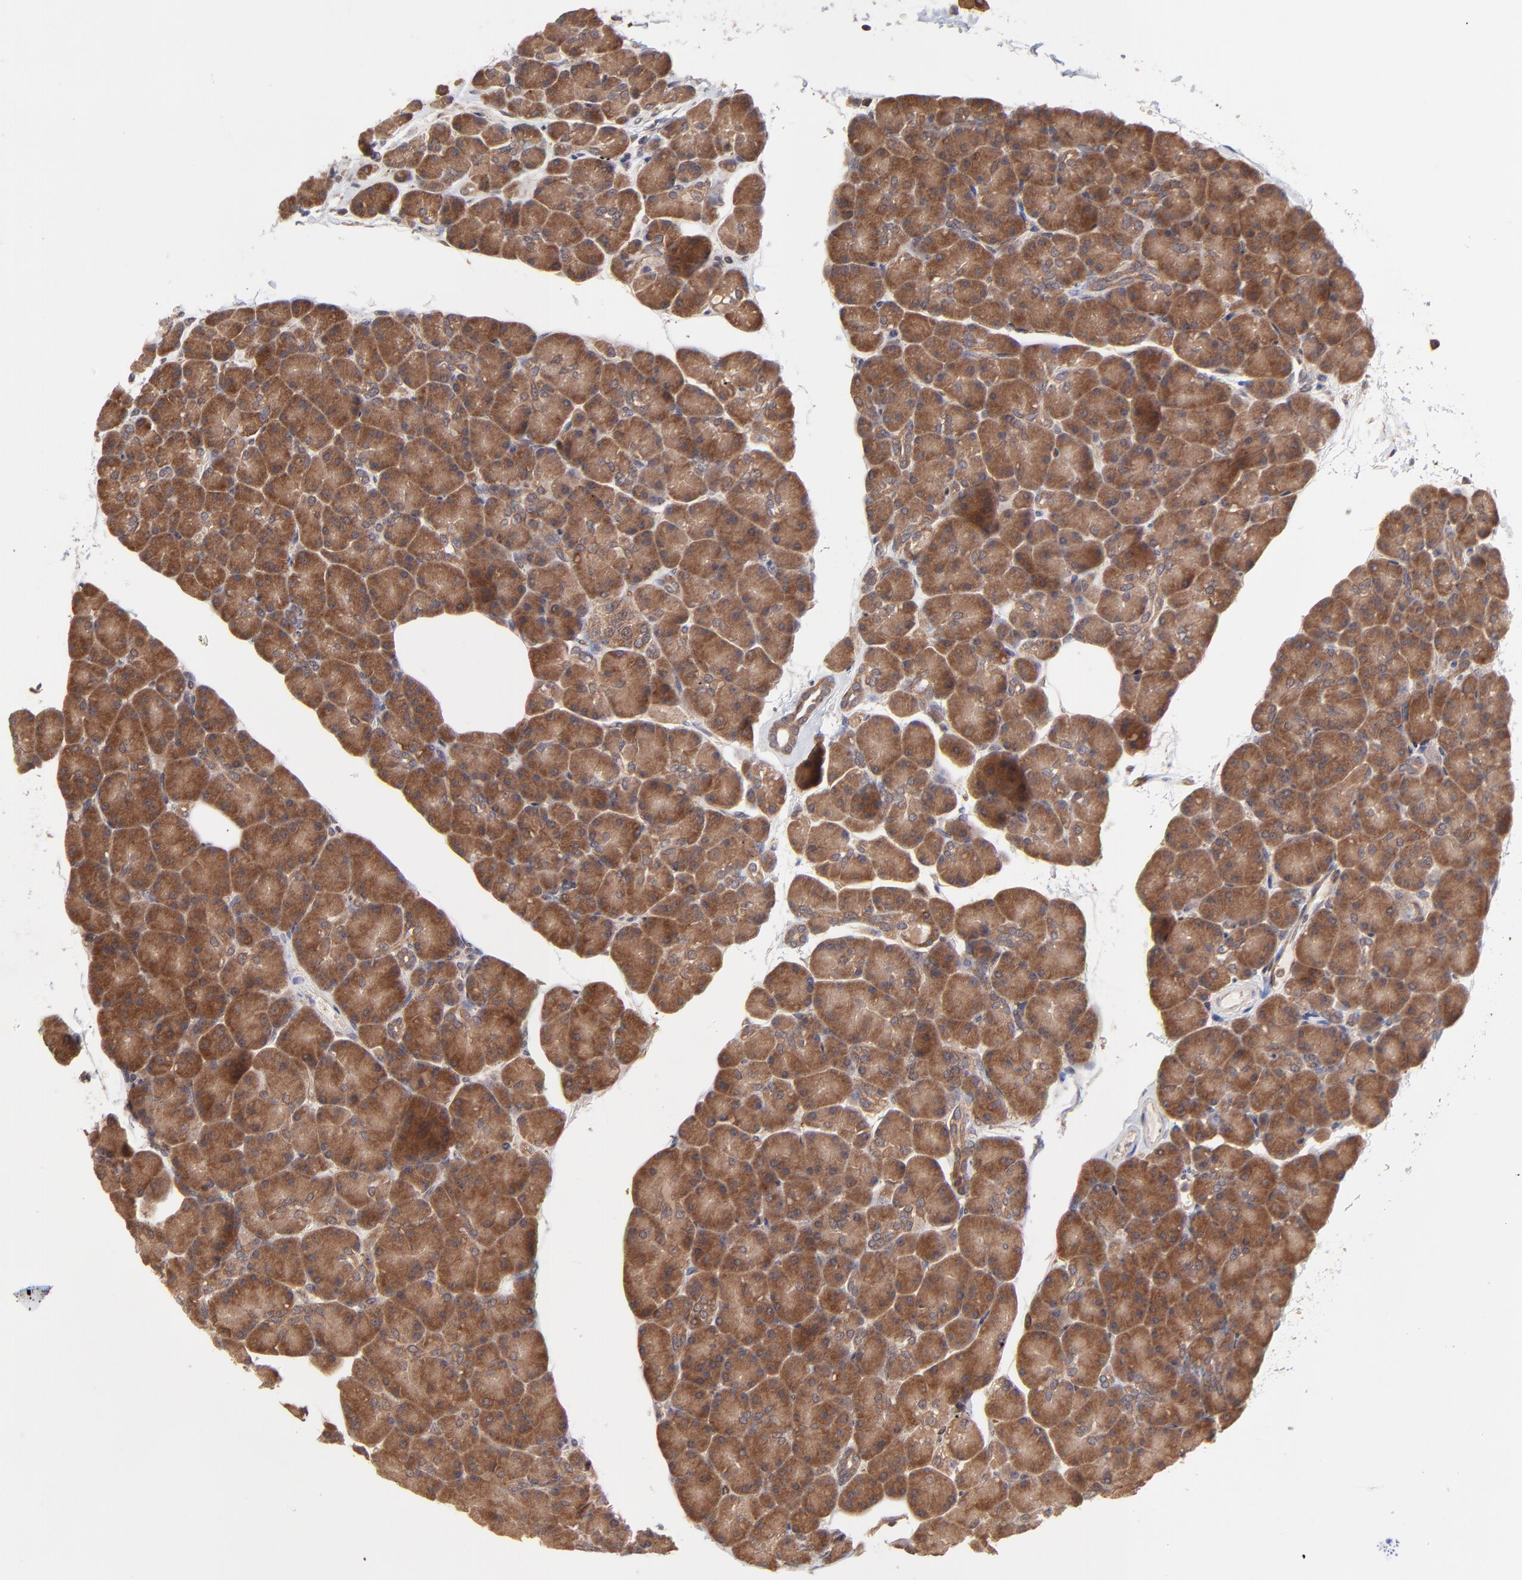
{"staining": {"intensity": "moderate", "quantity": ">75%", "location": "cytoplasmic/membranous"}, "tissue": "pancreas", "cell_type": "Exocrine glandular cells", "image_type": "normal", "snomed": [{"axis": "morphology", "description": "Normal tissue, NOS"}, {"axis": "topography", "description": "Pancreas"}], "caption": "Protein positivity by immunohistochemistry shows moderate cytoplasmic/membranous positivity in approximately >75% of exocrine glandular cells in benign pancreas. The protein is stained brown, and the nuclei are stained in blue (DAB IHC with brightfield microscopy, high magnification).", "gene": "GART", "patient": {"sex": "female", "age": 43}}